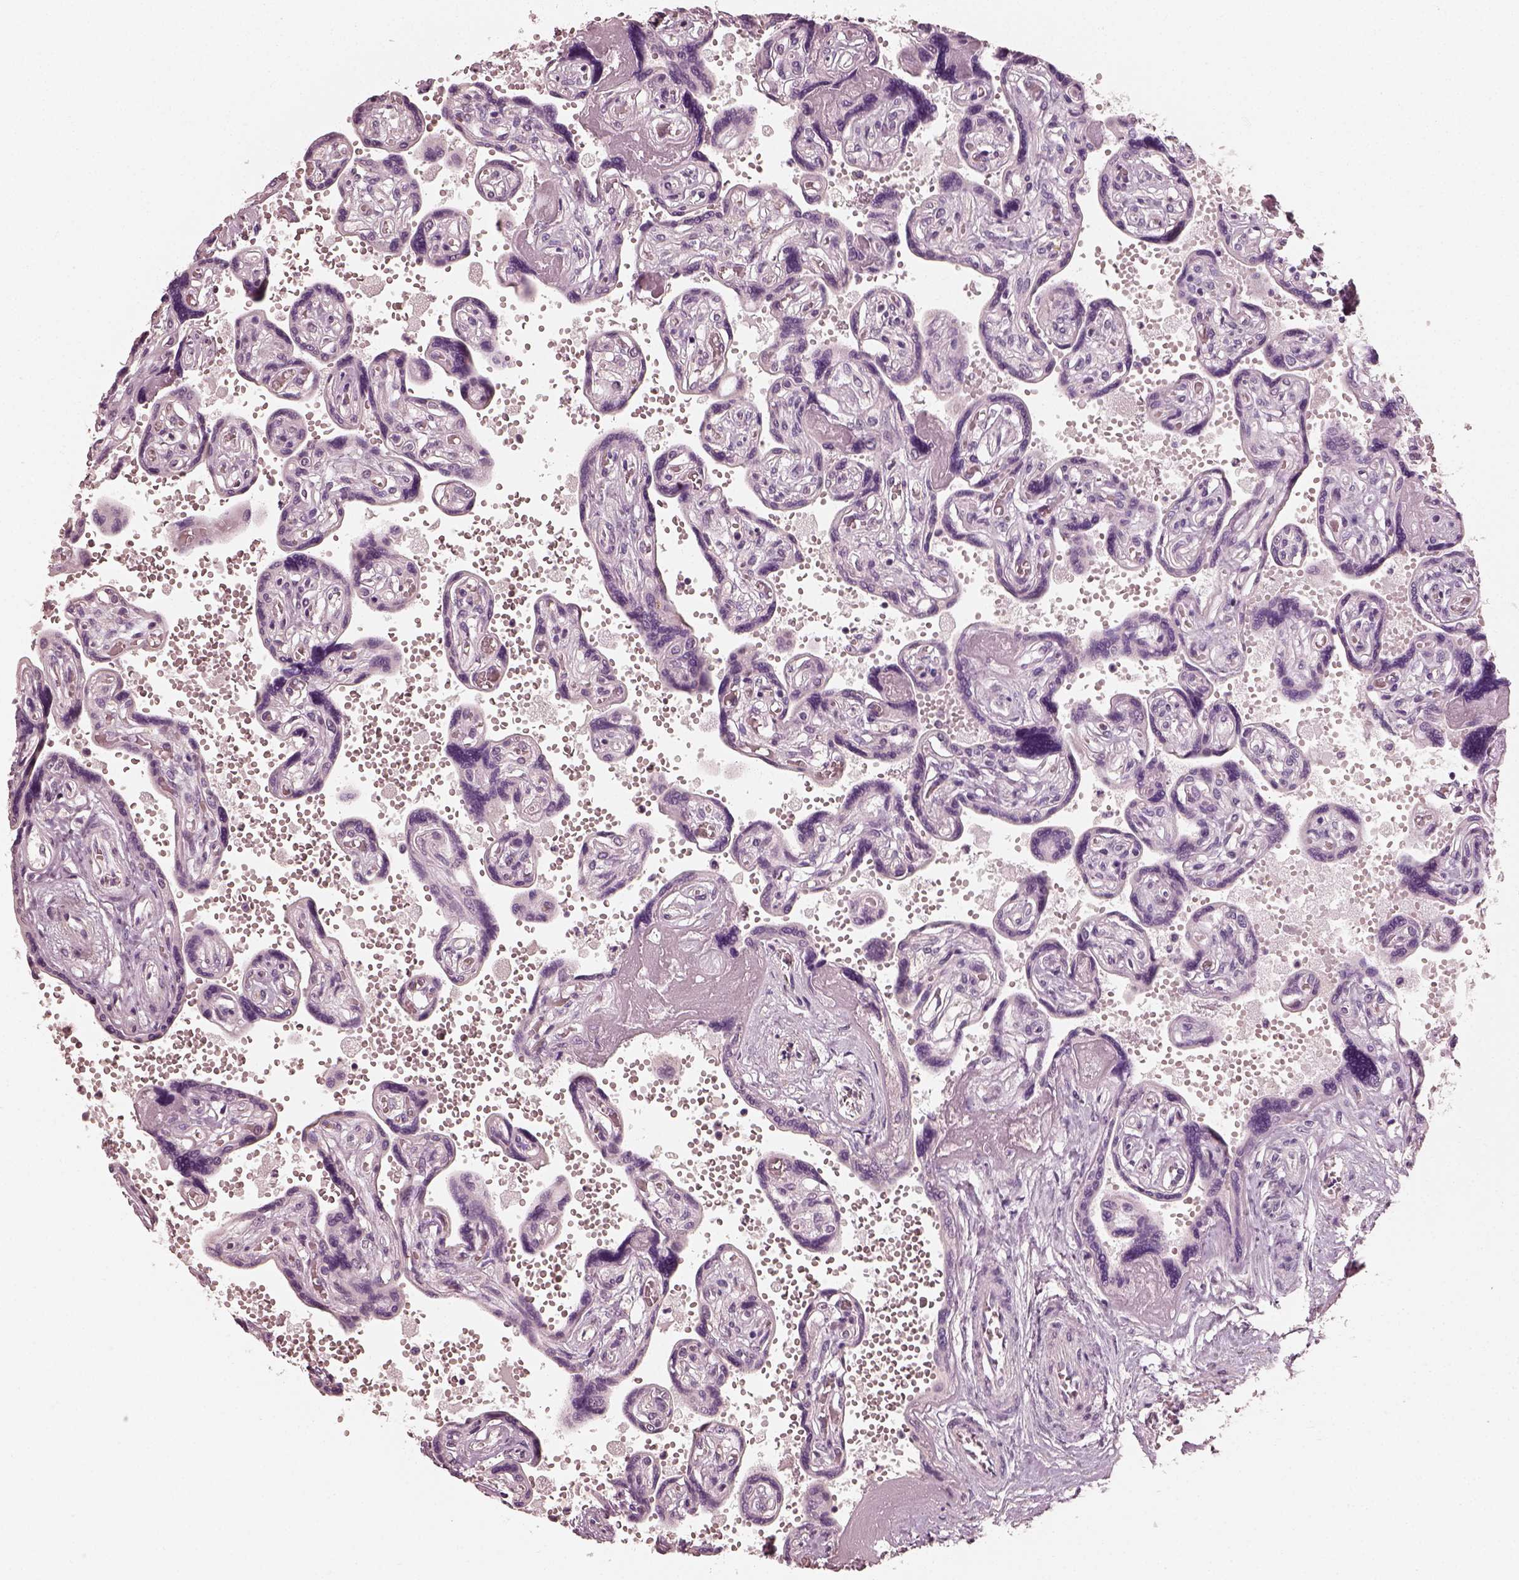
{"staining": {"intensity": "moderate", "quantity": ">75%", "location": "cytoplasmic/membranous"}, "tissue": "placenta", "cell_type": "Decidual cells", "image_type": "normal", "snomed": [{"axis": "morphology", "description": "Normal tissue, NOS"}, {"axis": "topography", "description": "Placenta"}], "caption": "Protein staining displays moderate cytoplasmic/membranous staining in about >75% of decidual cells in normal placenta.", "gene": "RS1", "patient": {"sex": "female", "age": 32}}